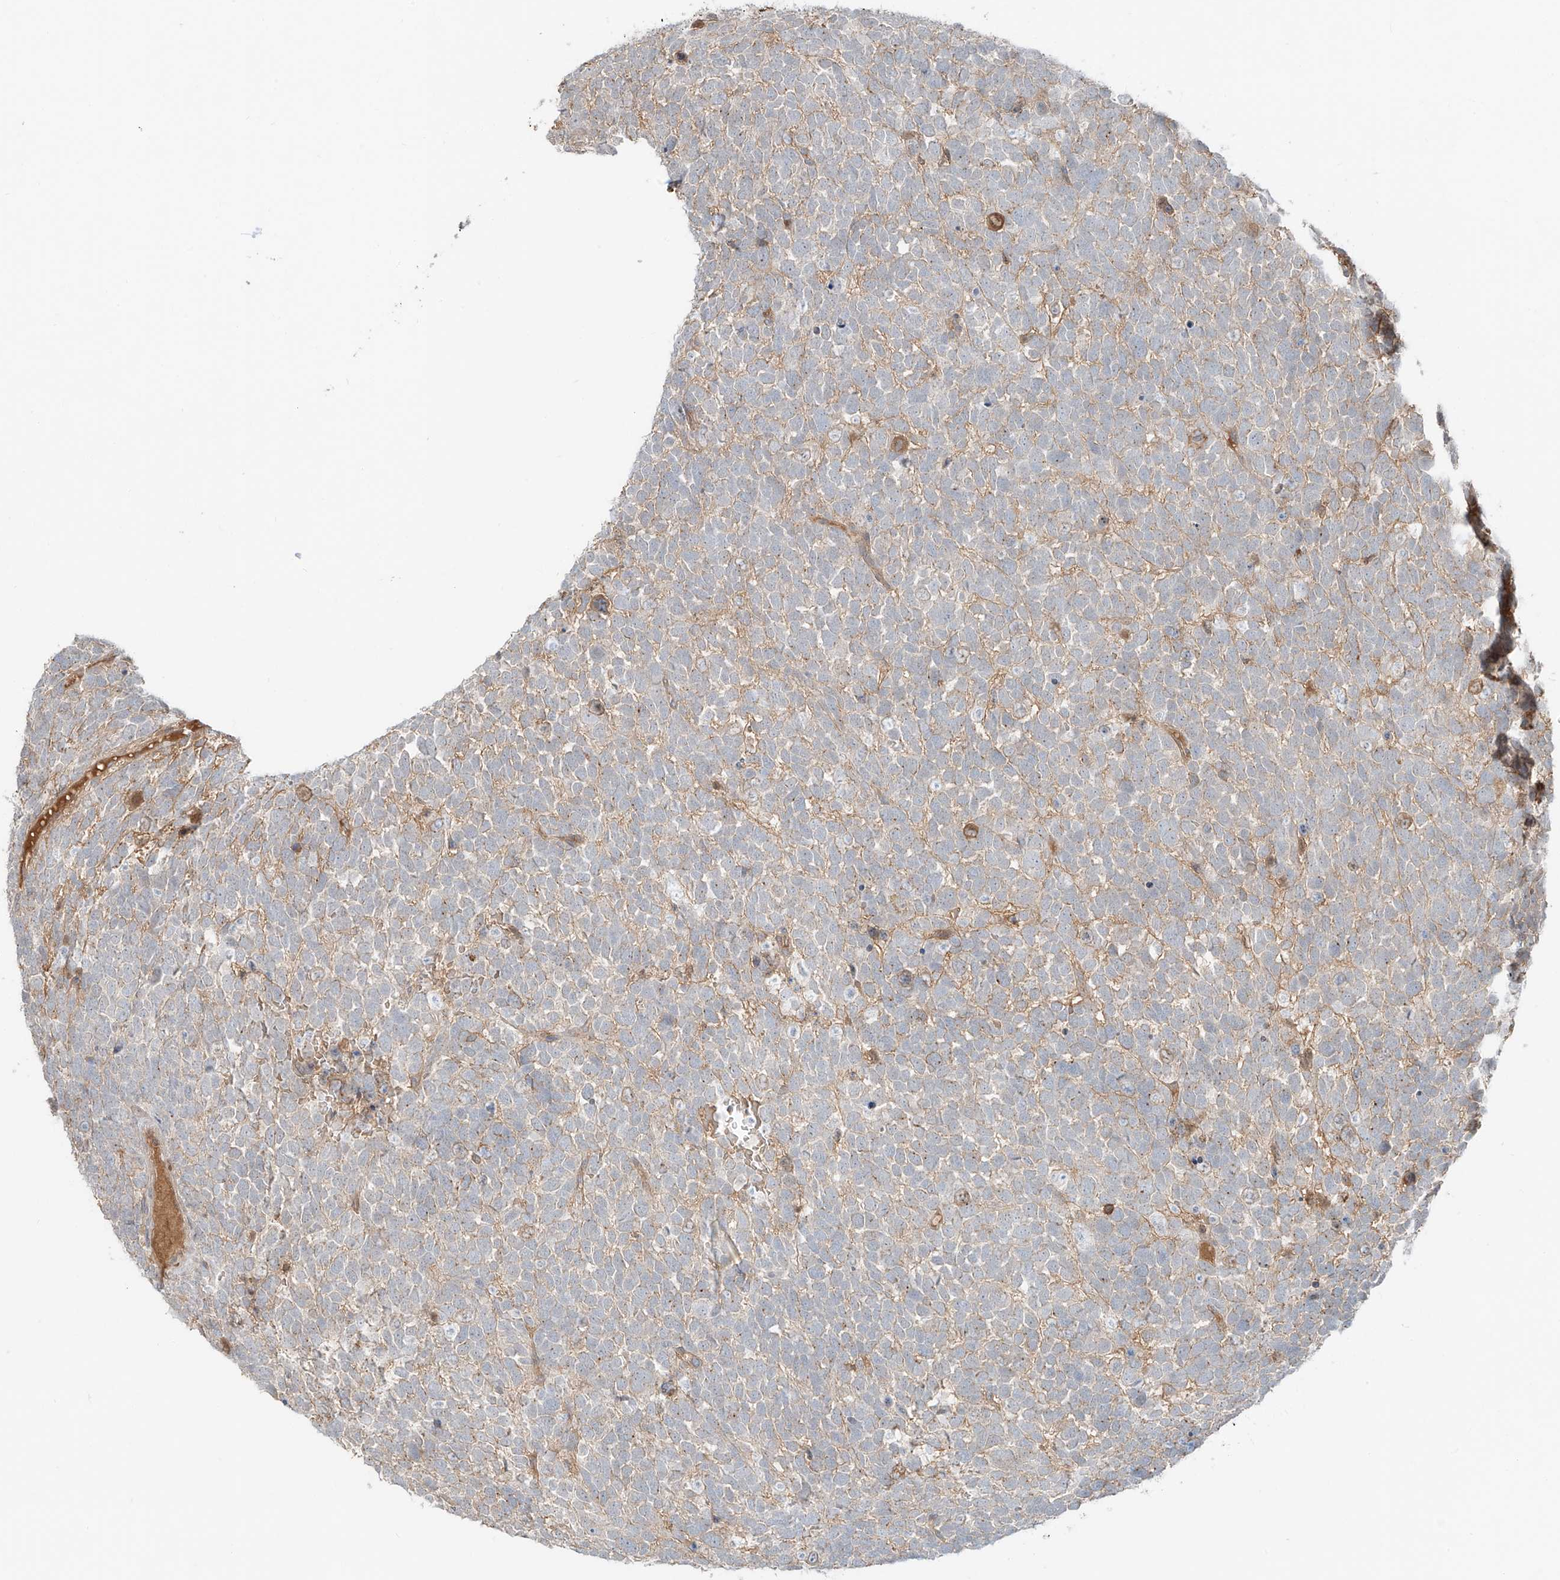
{"staining": {"intensity": "negative", "quantity": "none", "location": "none"}, "tissue": "urothelial cancer", "cell_type": "Tumor cells", "image_type": "cancer", "snomed": [{"axis": "morphology", "description": "Urothelial carcinoma, High grade"}, {"axis": "topography", "description": "Urinary bladder"}], "caption": "An IHC photomicrograph of urothelial cancer is shown. There is no staining in tumor cells of urothelial cancer.", "gene": "CEP162", "patient": {"sex": "female", "age": 82}}